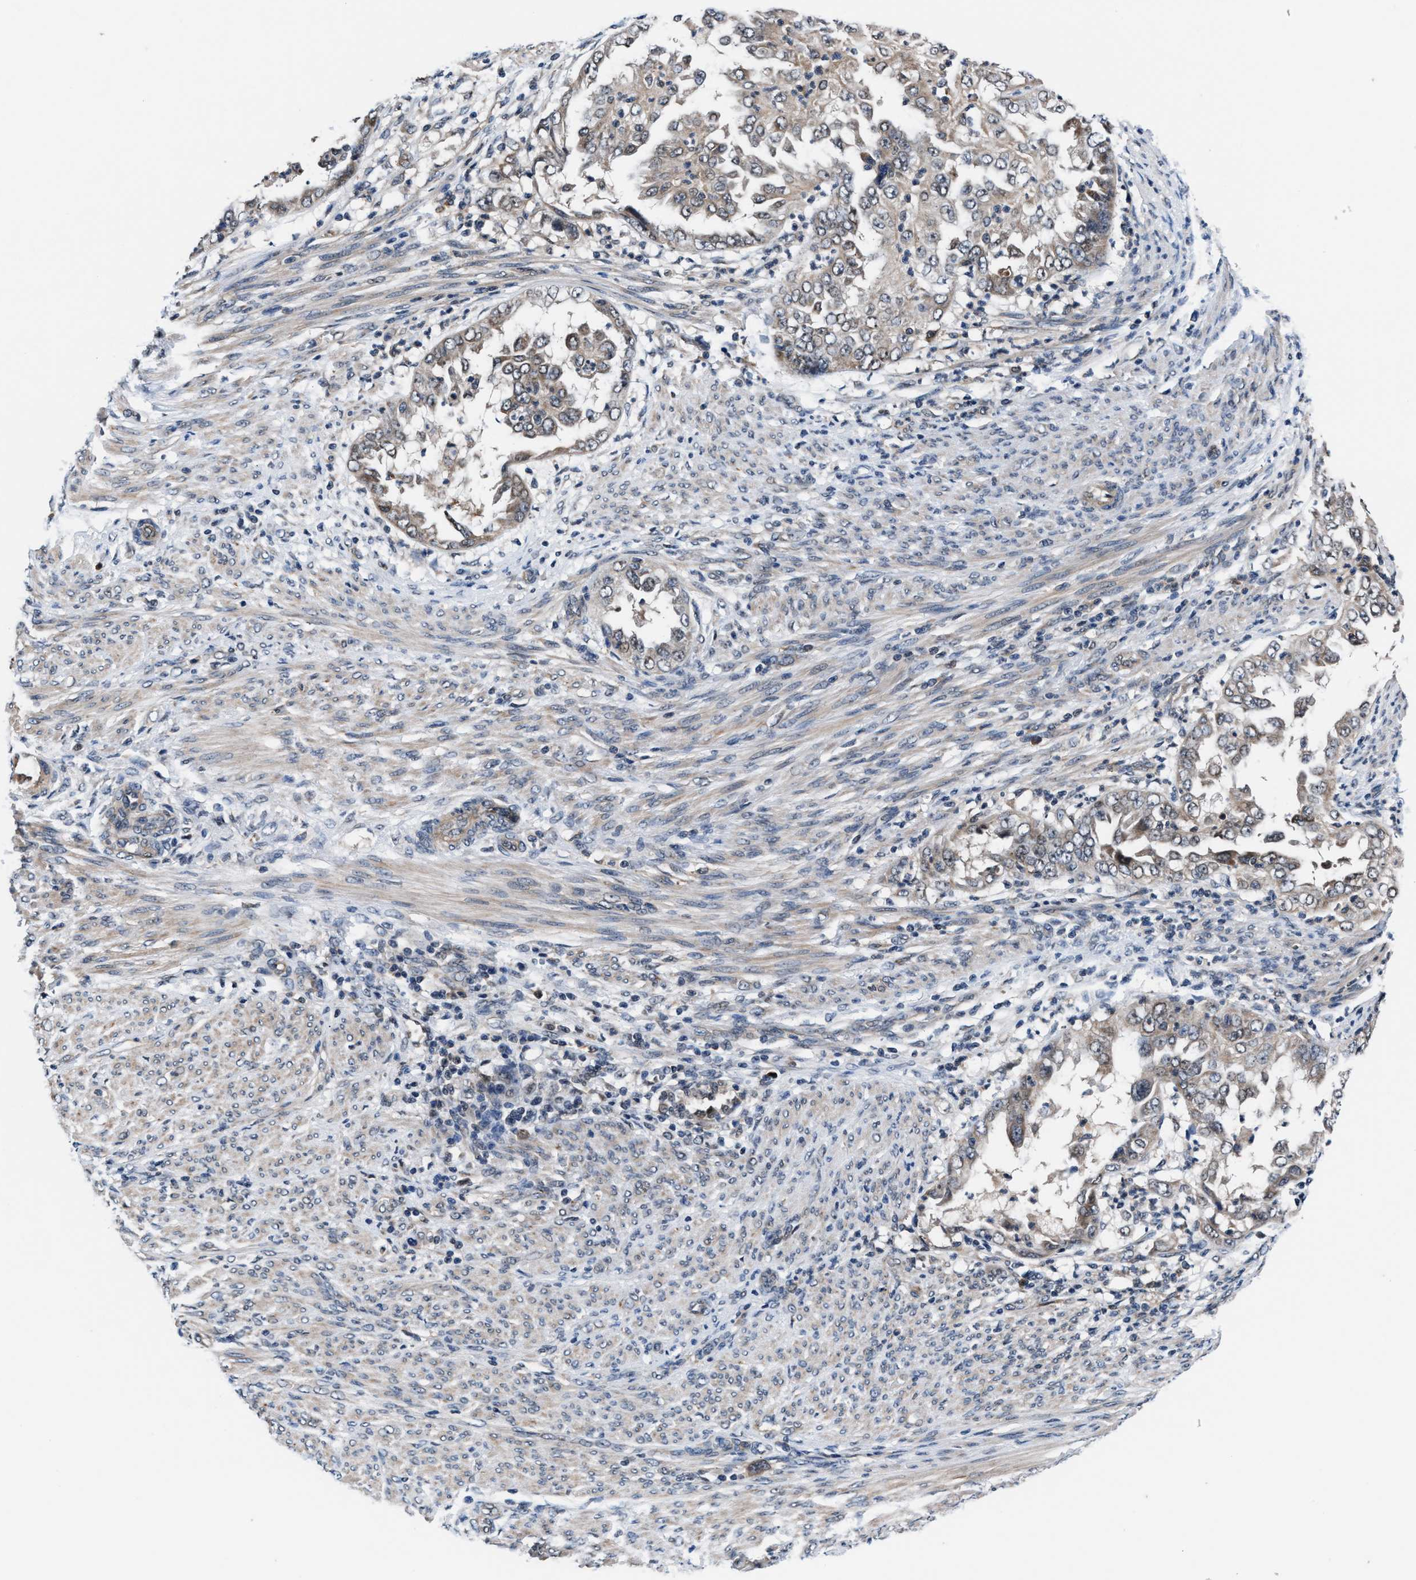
{"staining": {"intensity": "weak", "quantity": ">75%", "location": "cytoplasmic/membranous"}, "tissue": "endometrial cancer", "cell_type": "Tumor cells", "image_type": "cancer", "snomed": [{"axis": "morphology", "description": "Adenocarcinoma, NOS"}, {"axis": "topography", "description": "Endometrium"}], "caption": "Protein expression analysis of endometrial cancer (adenocarcinoma) displays weak cytoplasmic/membranous expression in about >75% of tumor cells.", "gene": "PRPSAP2", "patient": {"sex": "female", "age": 85}}